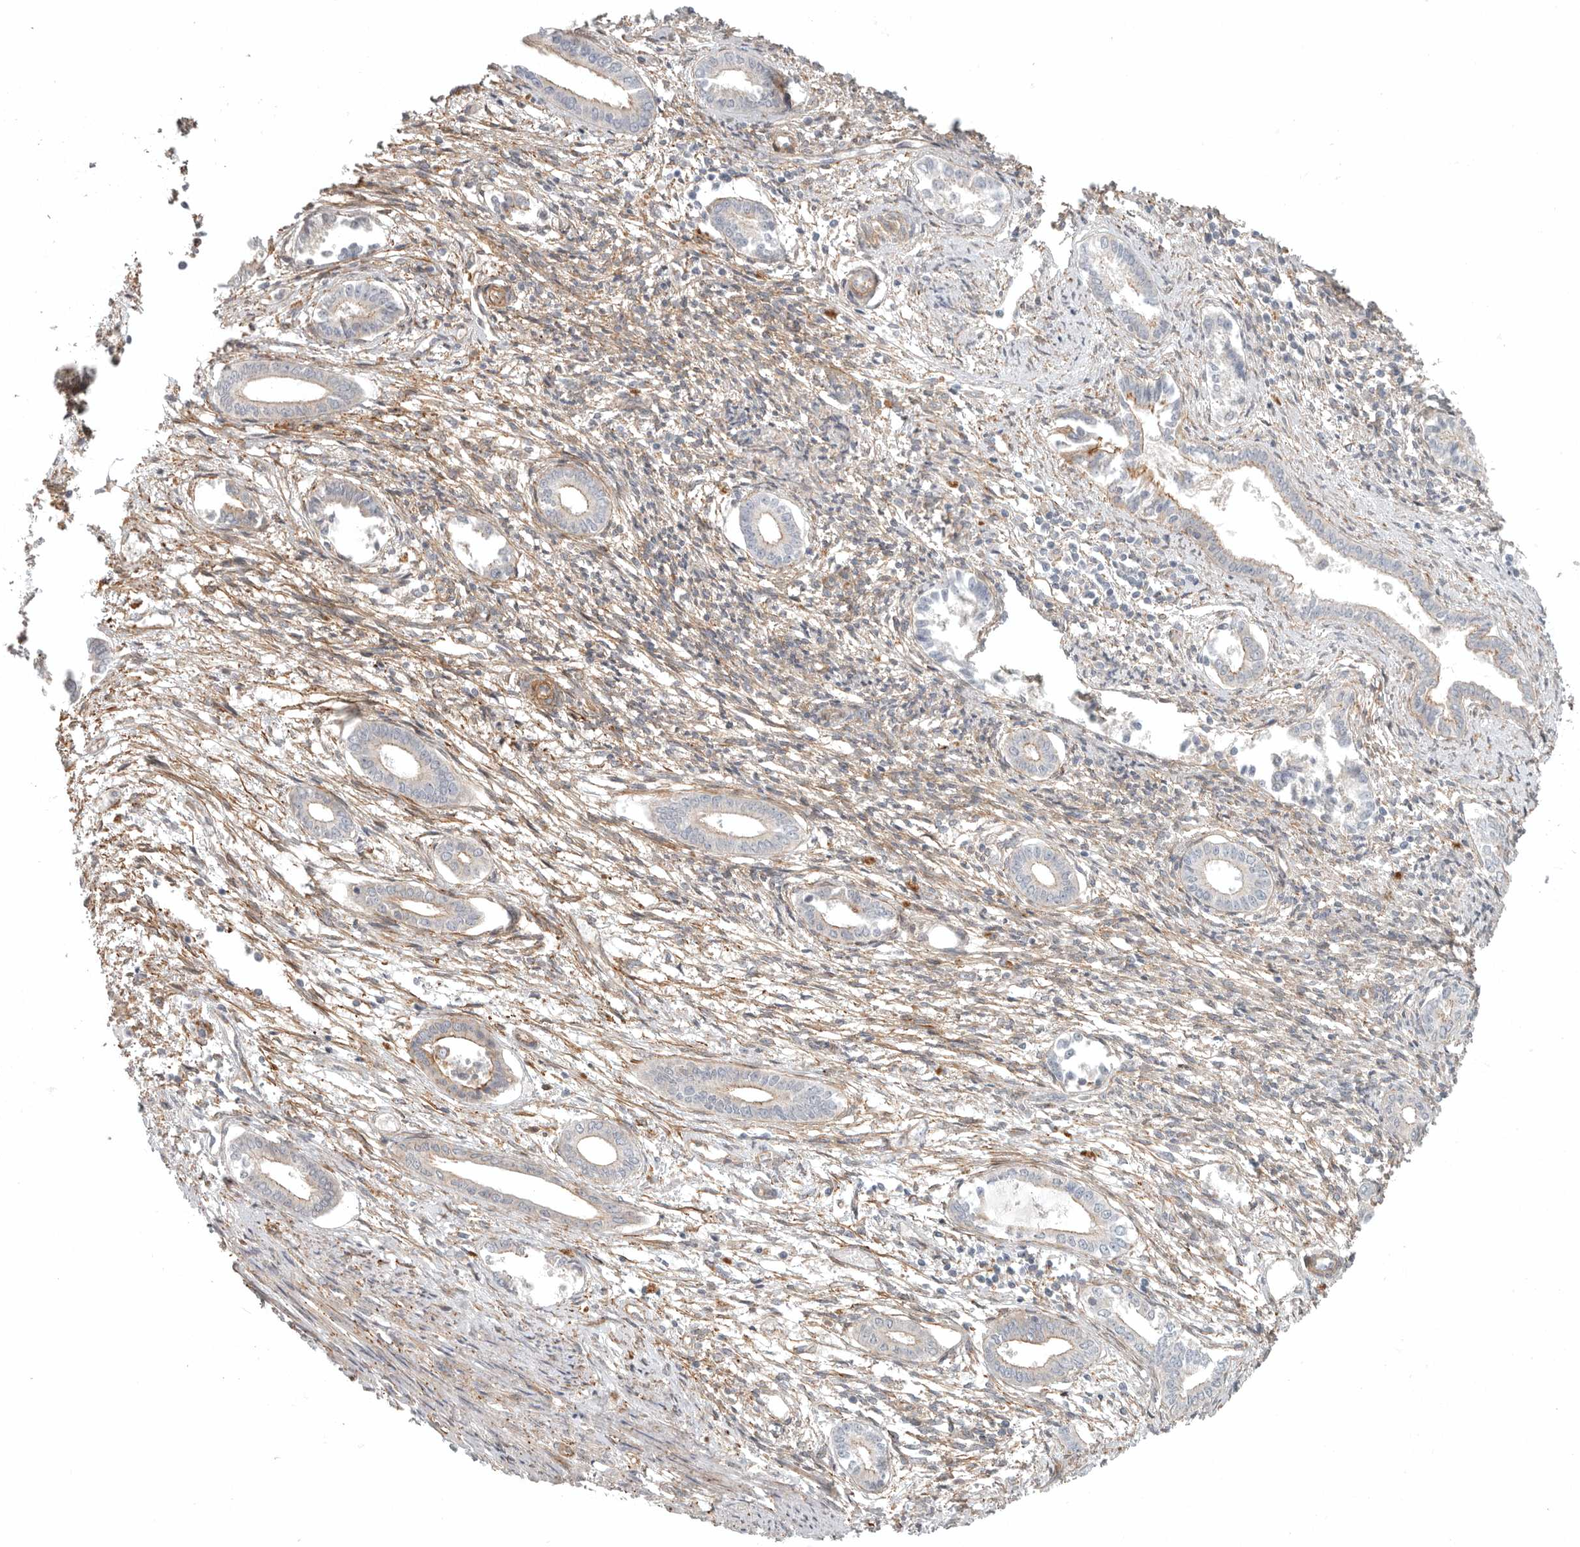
{"staining": {"intensity": "moderate", "quantity": "25%-75%", "location": "cytoplasmic/membranous"}, "tissue": "endometrium", "cell_type": "Cells in endometrial stroma", "image_type": "normal", "snomed": [{"axis": "morphology", "description": "Normal tissue, NOS"}, {"axis": "topography", "description": "Endometrium"}], "caption": "This photomicrograph displays immunohistochemistry (IHC) staining of benign endometrium, with medium moderate cytoplasmic/membranous positivity in about 25%-75% of cells in endometrial stroma.", "gene": "LONRF1", "patient": {"sex": "female", "age": 56}}